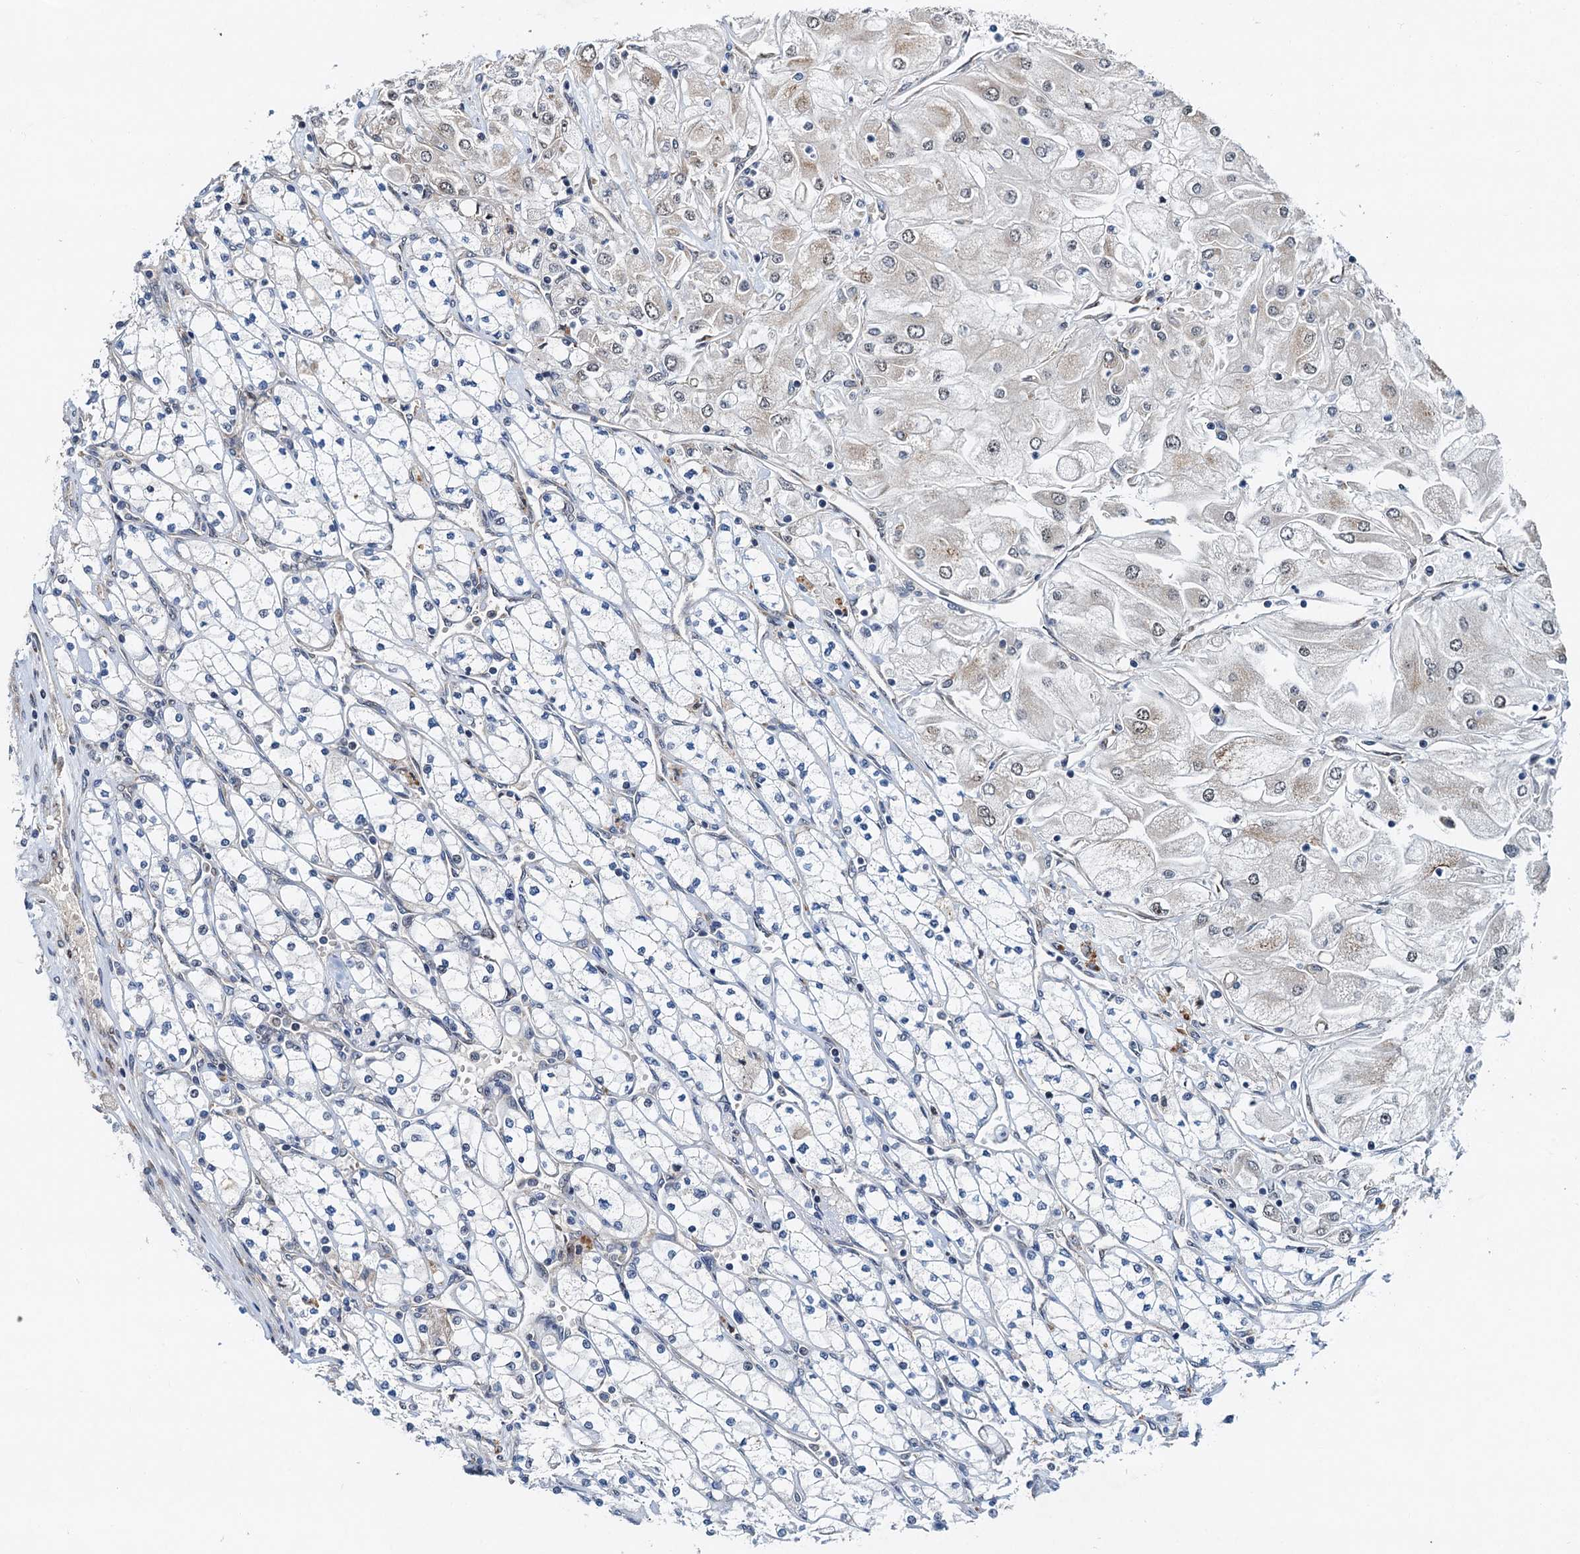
{"staining": {"intensity": "weak", "quantity": "<25%", "location": "cytoplasmic/membranous"}, "tissue": "renal cancer", "cell_type": "Tumor cells", "image_type": "cancer", "snomed": [{"axis": "morphology", "description": "Adenocarcinoma, NOS"}, {"axis": "topography", "description": "Kidney"}], "caption": "Tumor cells show no significant staining in adenocarcinoma (renal).", "gene": "DNAJC21", "patient": {"sex": "male", "age": 80}}